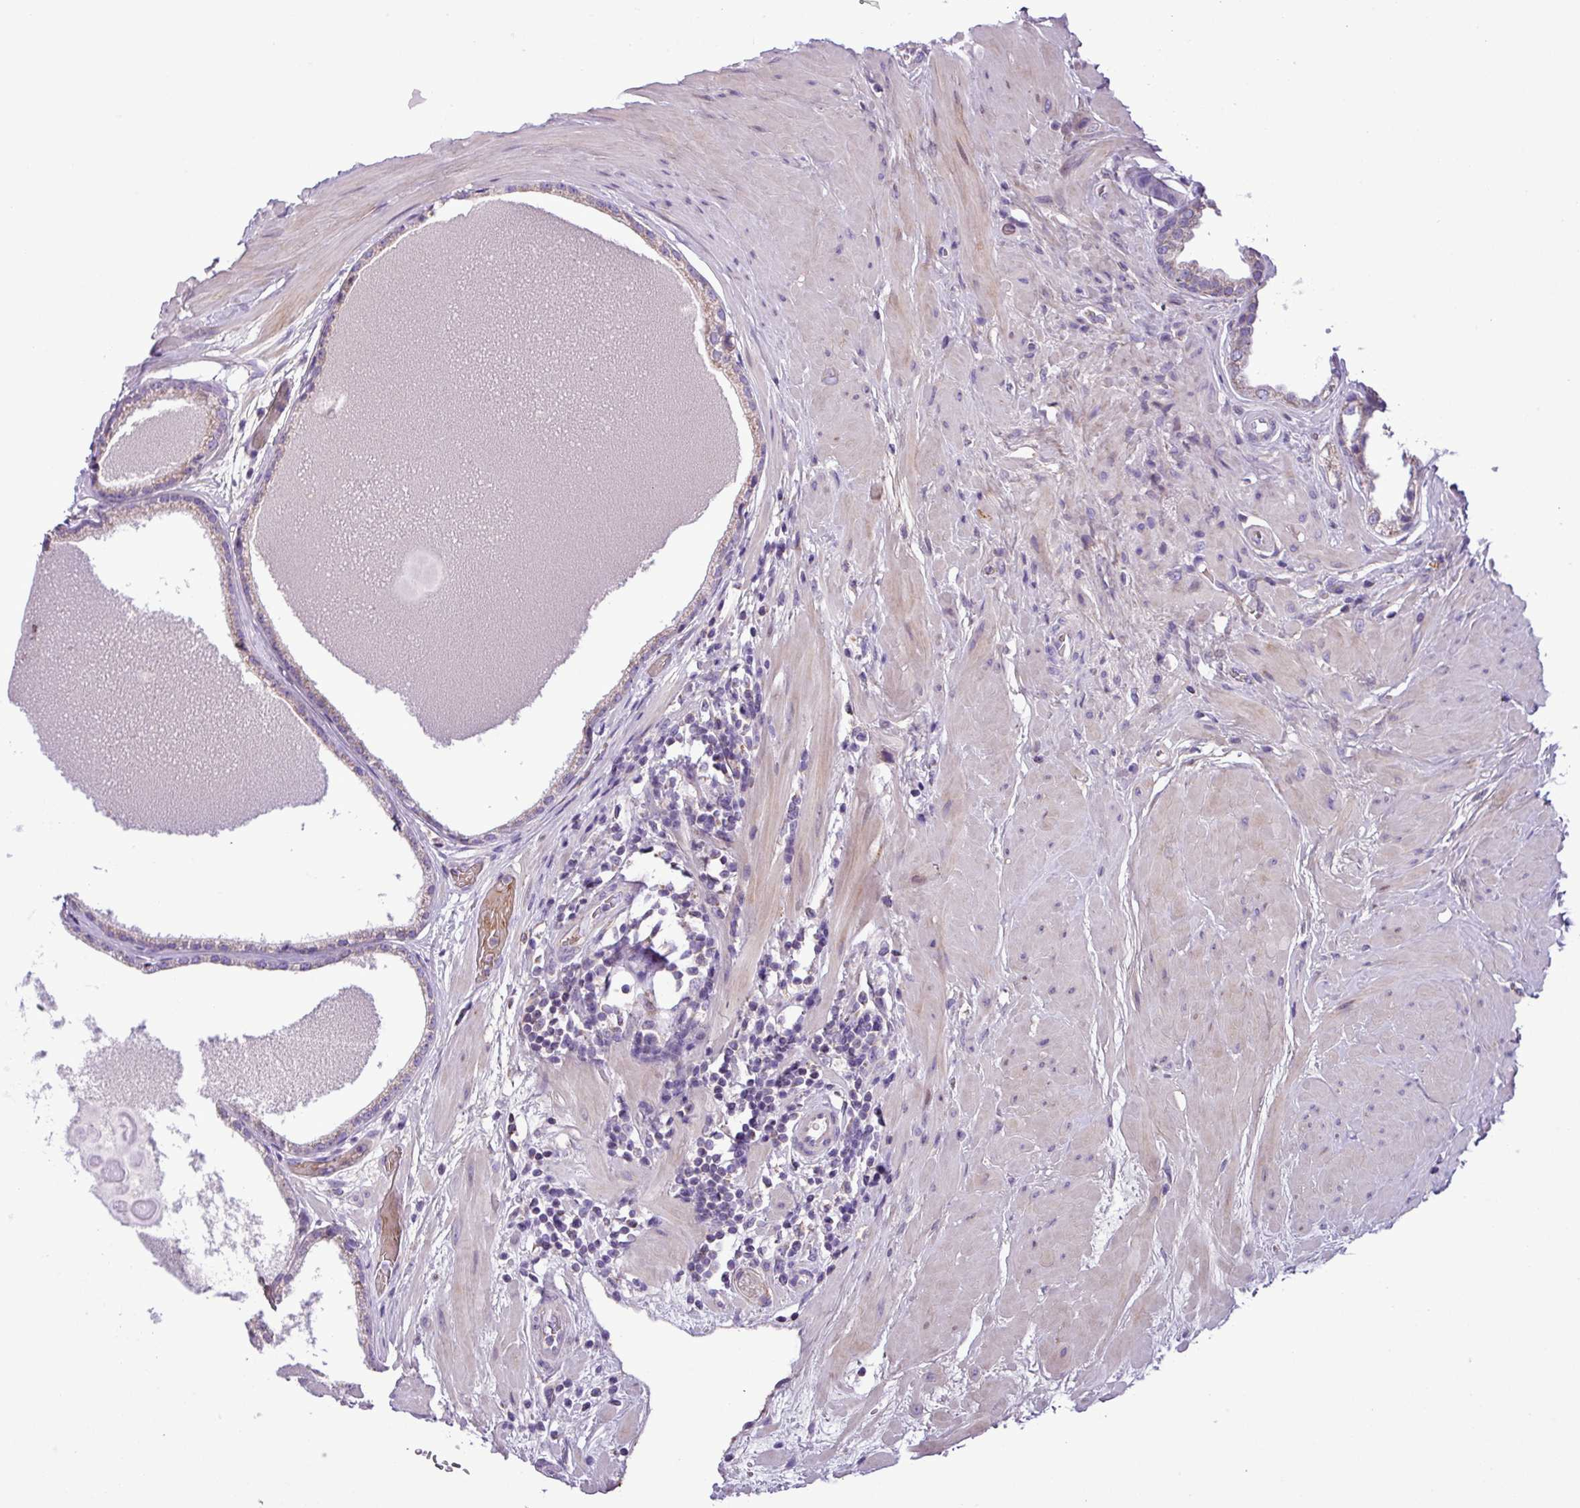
{"staining": {"intensity": "weak", "quantity": "<25%", "location": "cytoplasmic/membranous"}, "tissue": "prostate", "cell_type": "Glandular cells", "image_type": "normal", "snomed": [{"axis": "morphology", "description": "Normal tissue, NOS"}, {"axis": "topography", "description": "Prostate"}], "caption": "A high-resolution image shows immunohistochemistry staining of benign prostate, which shows no significant positivity in glandular cells.", "gene": "FAM183A", "patient": {"sex": "male", "age": 48}}